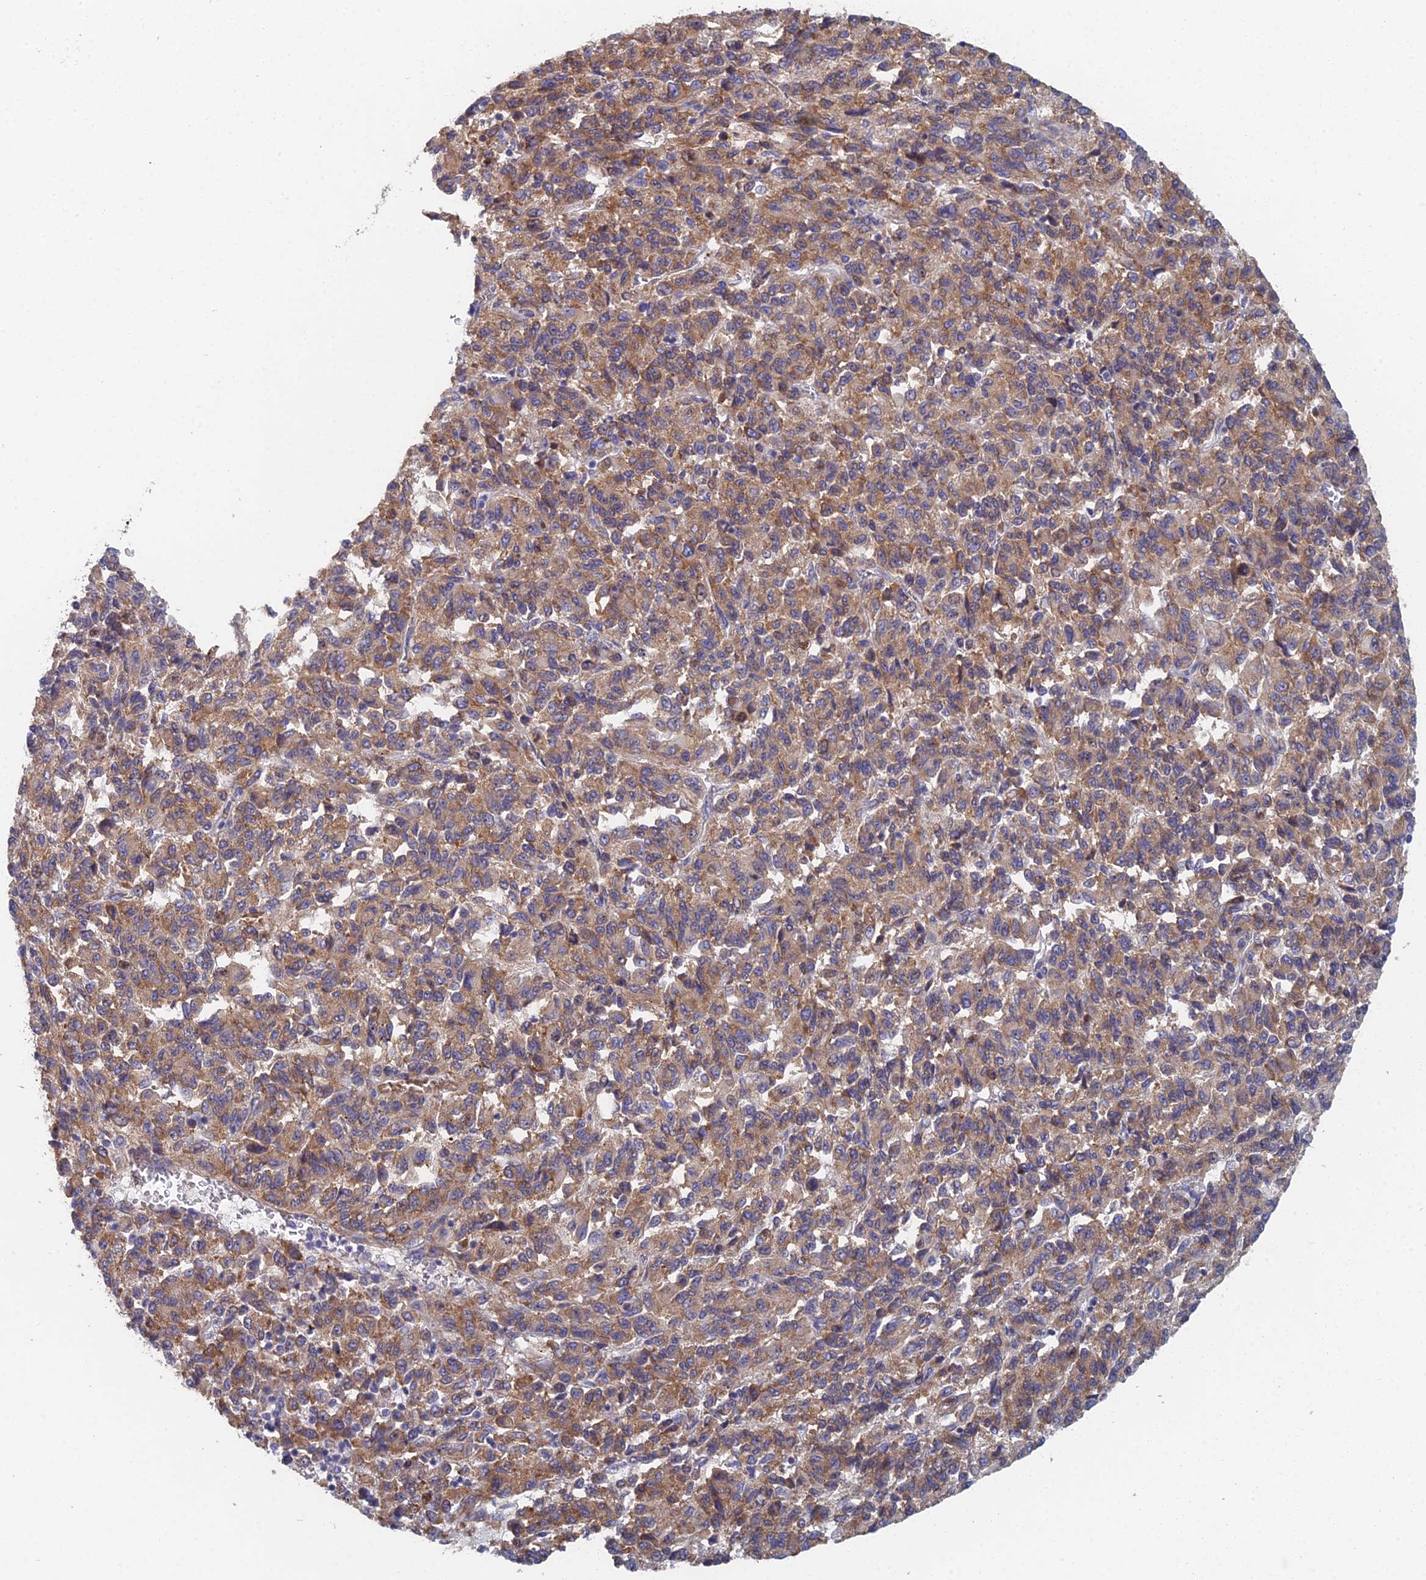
{"staining": {"intensity": "moderate", "quantity": ">75%", "location": "cytoplasmic/membranous"}, "tissue": "melanoma", "cell_type": "Tumor cells", "image_type": "cancer", "snomed": [{"axis": "morphology", "description": "Malignant melanoma, Metastatic site"}, {"axis": "topography", "description": "Lung"}], "caption": "A high-resolution histopathology image shows IHC staining of melanoma, which exhibits moderate cytoplasmic/membranous positivity in approximately >75% of tumor cells.", "gene": "ELOF1", "patient": {"sex": "male", "age": 64}}